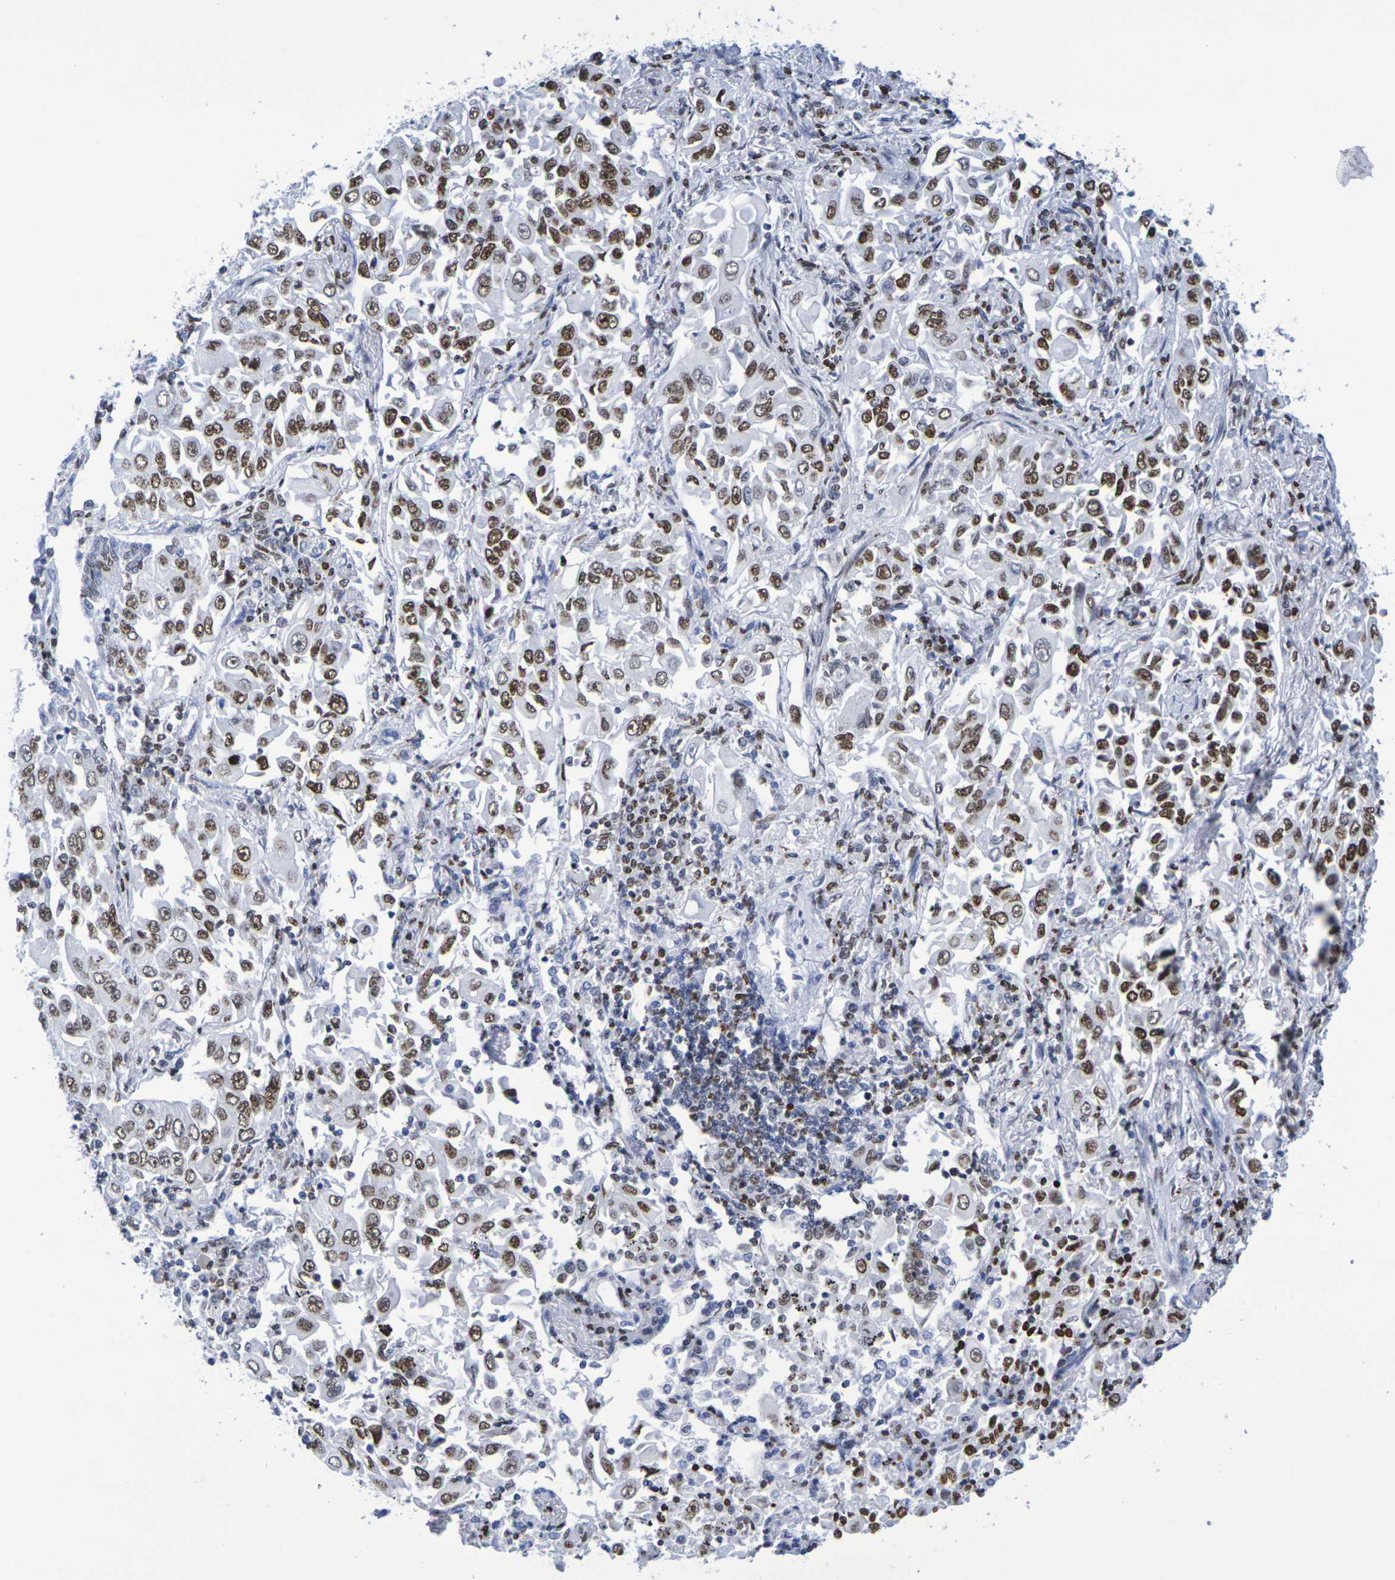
{"staining": {"intensity": "moderate", "quantity": ">75%", "location": "nuclear"}, "tissue": "lung cancer", "cell_type": "Tumor cells", "image_type": "cancer", "snomed": [{"axis": "morphology", "description": "Adenocarcinoma, NOS"}, {"axis": "topography", "description": "Lung"}], "caption": "An IHC photomicrograph of tumor tissue is shown. Protein staining in brown highlights moderate nuclear positivity in adenocarcinoma (lung) within tumor cells.", "gene": "H1-5", "patient": {"sex": "male", "age": 84}}